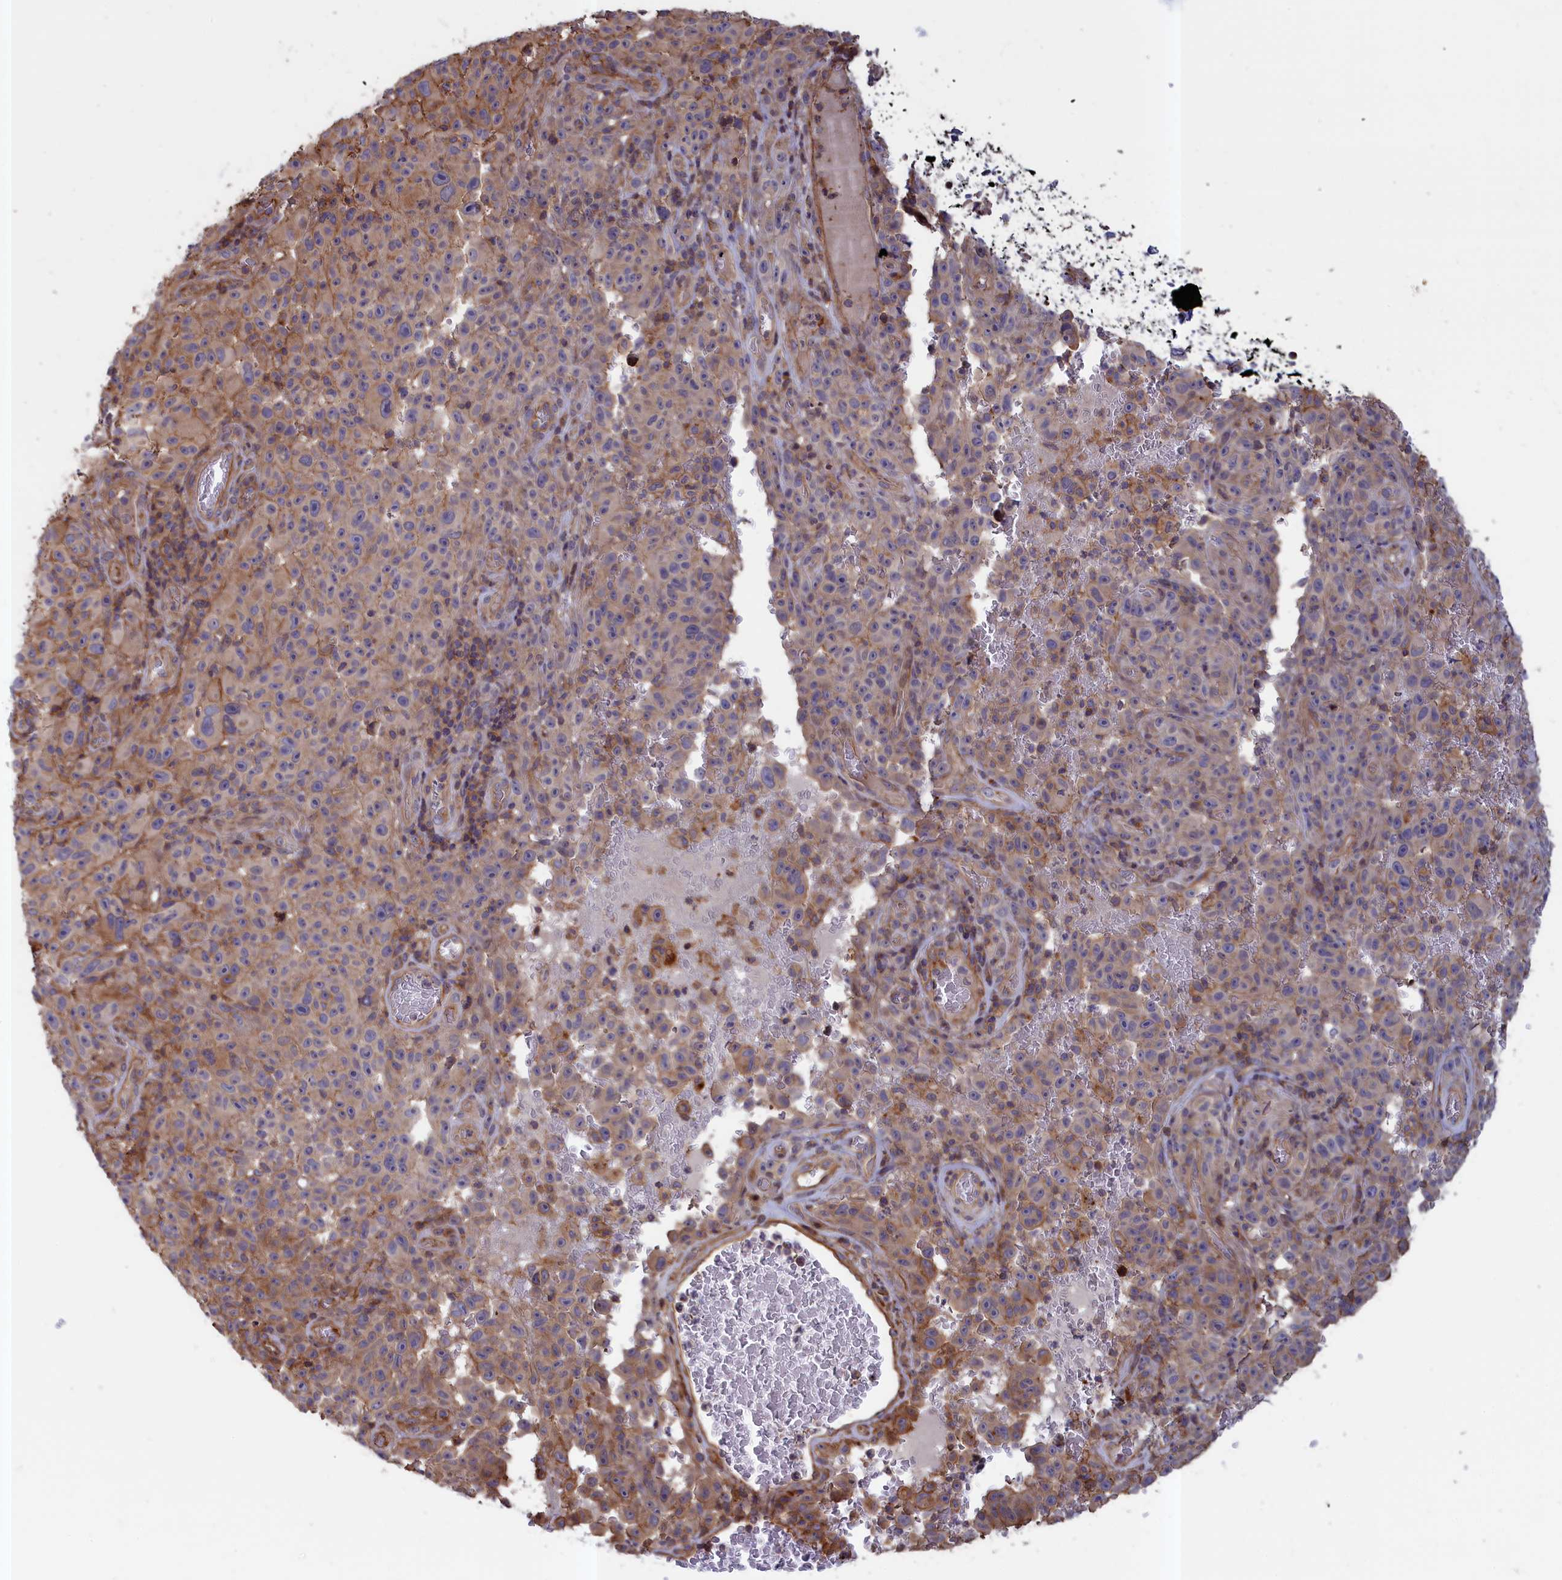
{"staining": {"intensity": "moderate", "quantity": "<25%", "location": "cytoplasmic/membranous"}, "tissue": "melanoma", "cell_type": "Tumor cells", "image_type": "cancer", "snomed": [{"axis": "morphology", "description": "Malignant melanoma, NOS"}, {"axis": "topography", "description": "Skin"}], "caption": "Immunohistochemistry micrograph of malignant melanoma stained for a protein (brown), which exhibits low levels of moderate cytoplasmic/membranous expression in about <25% of tumor cells.", "gene": "ANKRD27", "patient": {"sex": "female", "age": 82}}